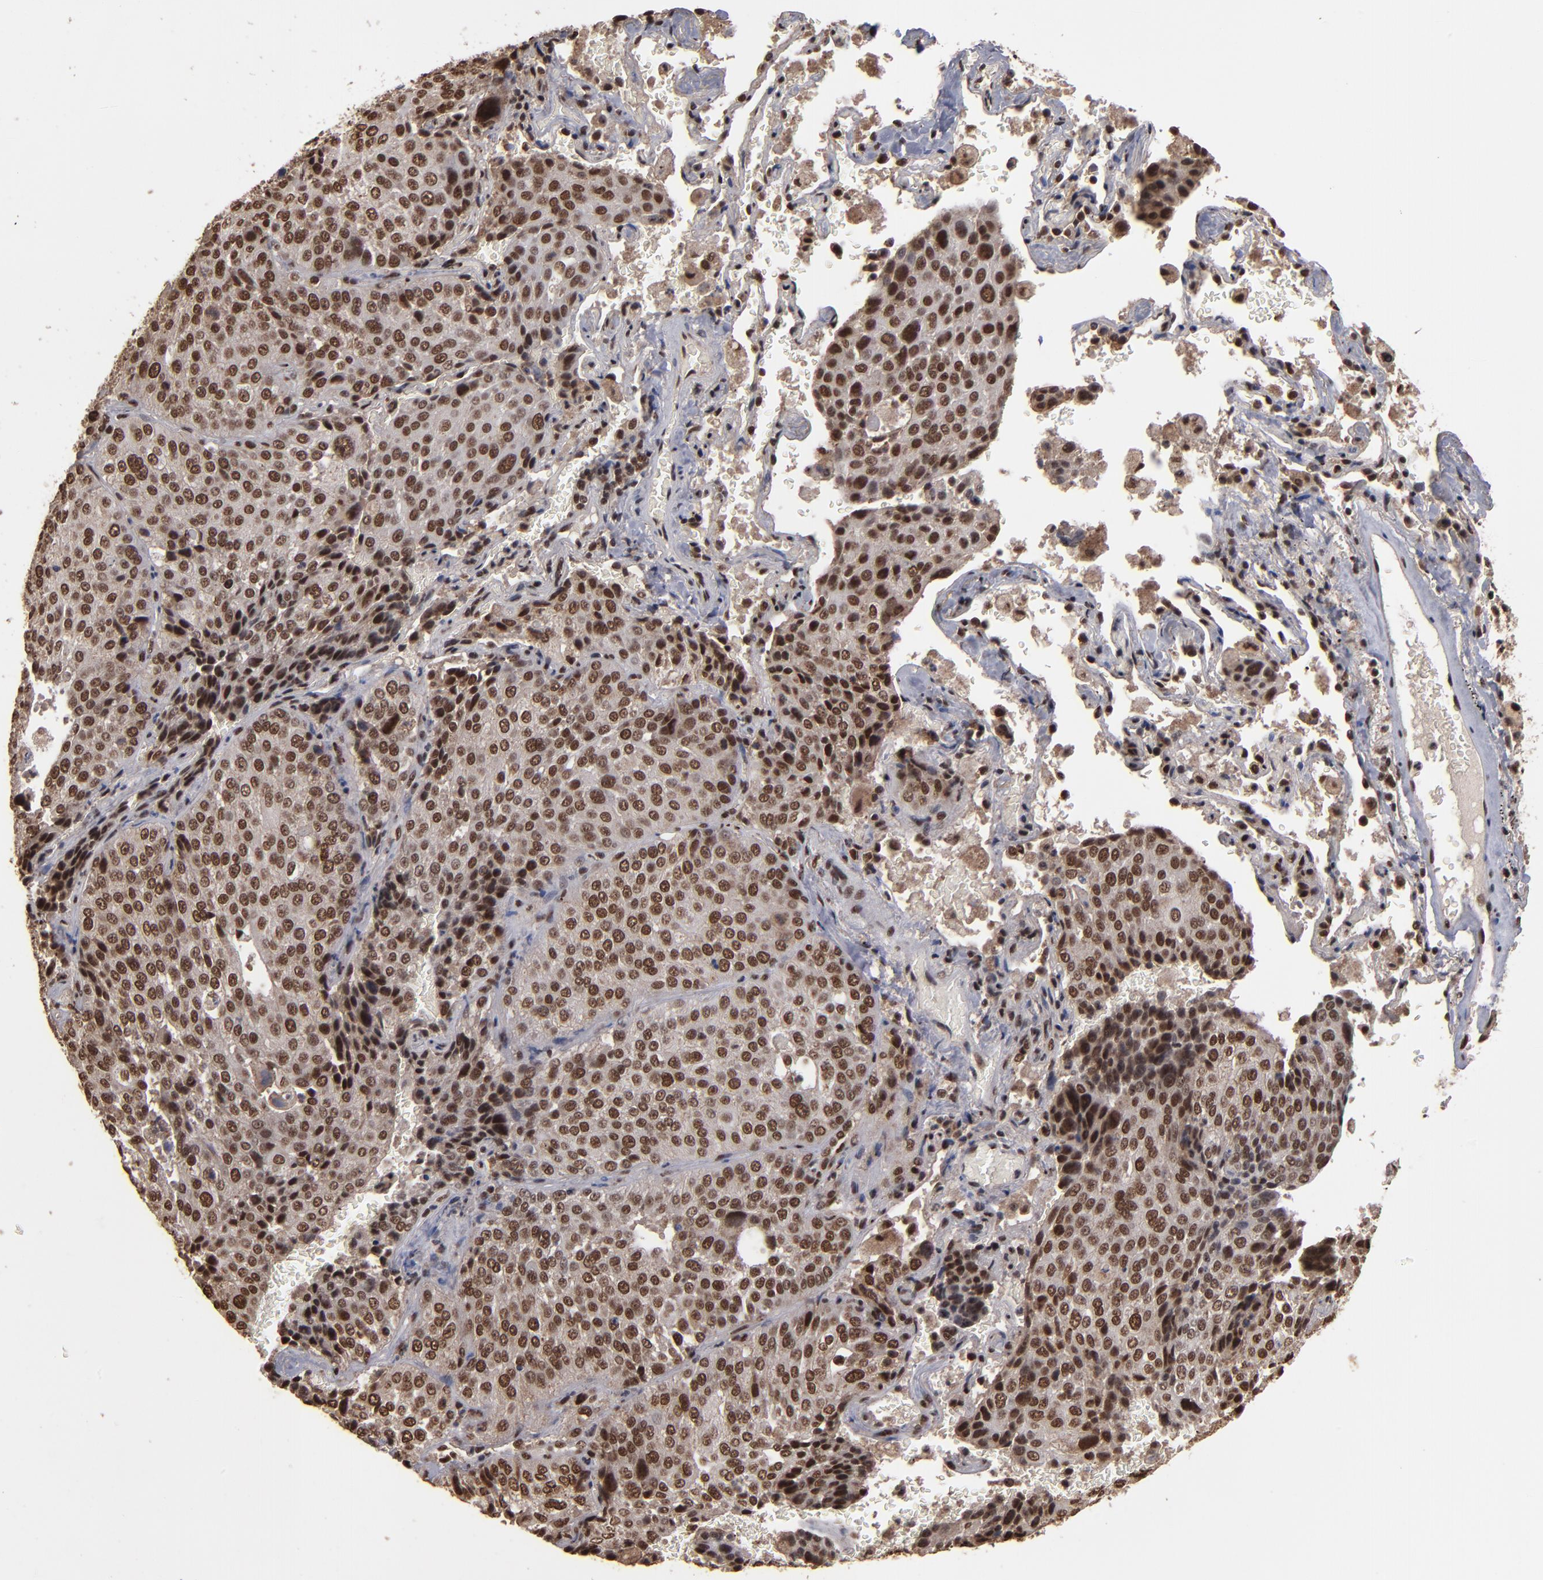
{"staining": {"intensity": "moderate", "quantity": ">75%", "location": "nuclear"}, "tissue": "lung cancer", "cell_type": "Tumor cells", "image_type": "cancer", "snomed": [{"axis": "morphology", "description": "Squamous cell carcinoma, NOS"}, {"axis": "topography", "description": "Lung"}], "caption": "Brown immunohistochemical staining in squamous cell carcinoma (lung) exhibits moderate nuclear expression in approximately >75% of tumor cells. Nuclei are stained in blue.", "gene": "SNW1", "patient": {"sex": "male", "age": 54}}